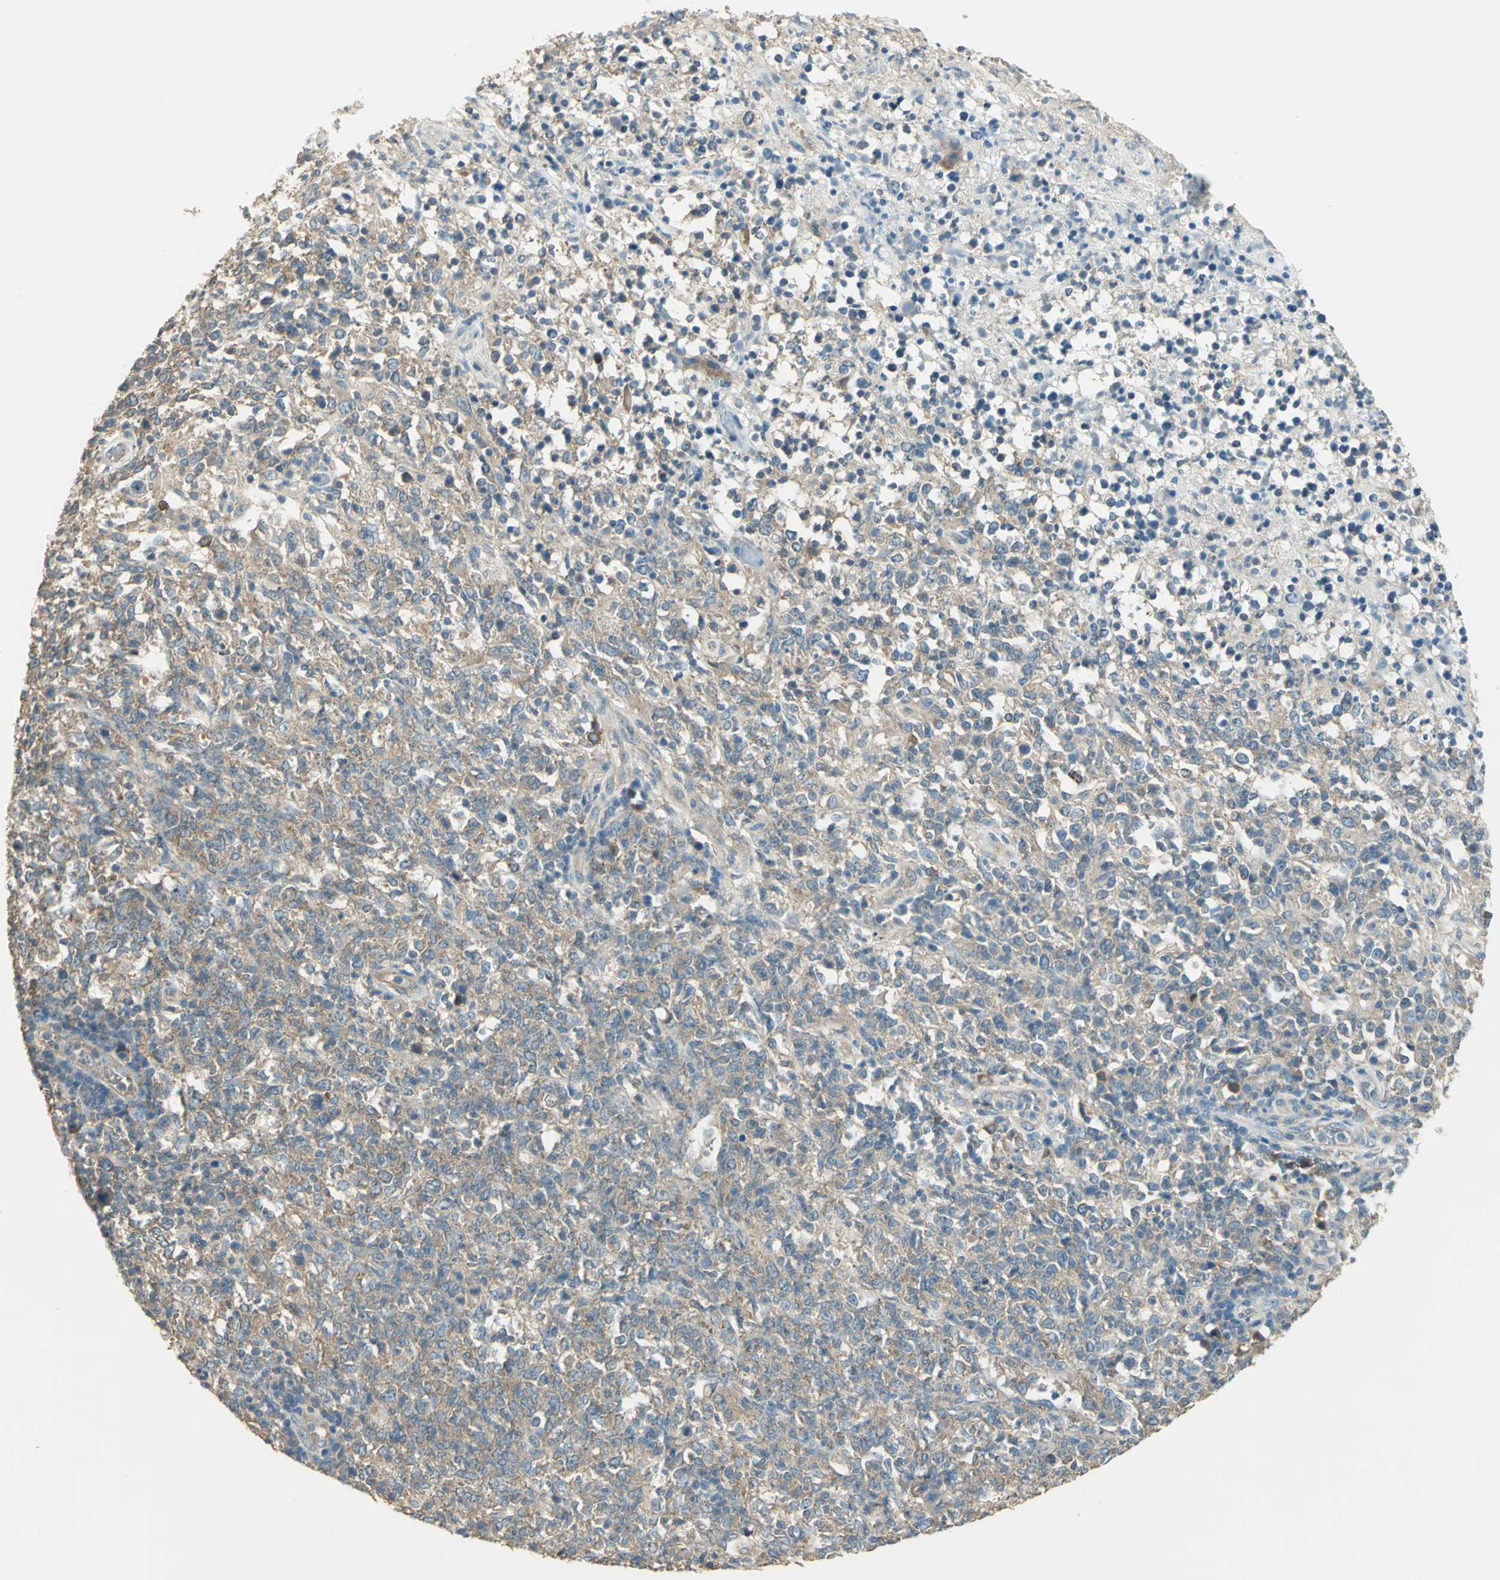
{"staining": {"intensity": "moderate", "quantity": ">75%", "location": "cytoplasmic/membranous"}, "tissue": "lymphoma", "cell_type": "Tumor cells", "image_type": "cancer", "snomed": [{"axis": "morphology", "description": "Malignant lymphoma, non-Hodgkin's type, High grade"}, {"axis": "topography", "description": "Lymph node"}], "caption": "A histopathology image showing moderate cytoplasmic/membranous positivity in approximately >75% of tumor cells in lymphoma, as visualized by brown immunohistochemical staining.", "gene": "SHC2", "patient": {"sex": "female", "age": 84}}